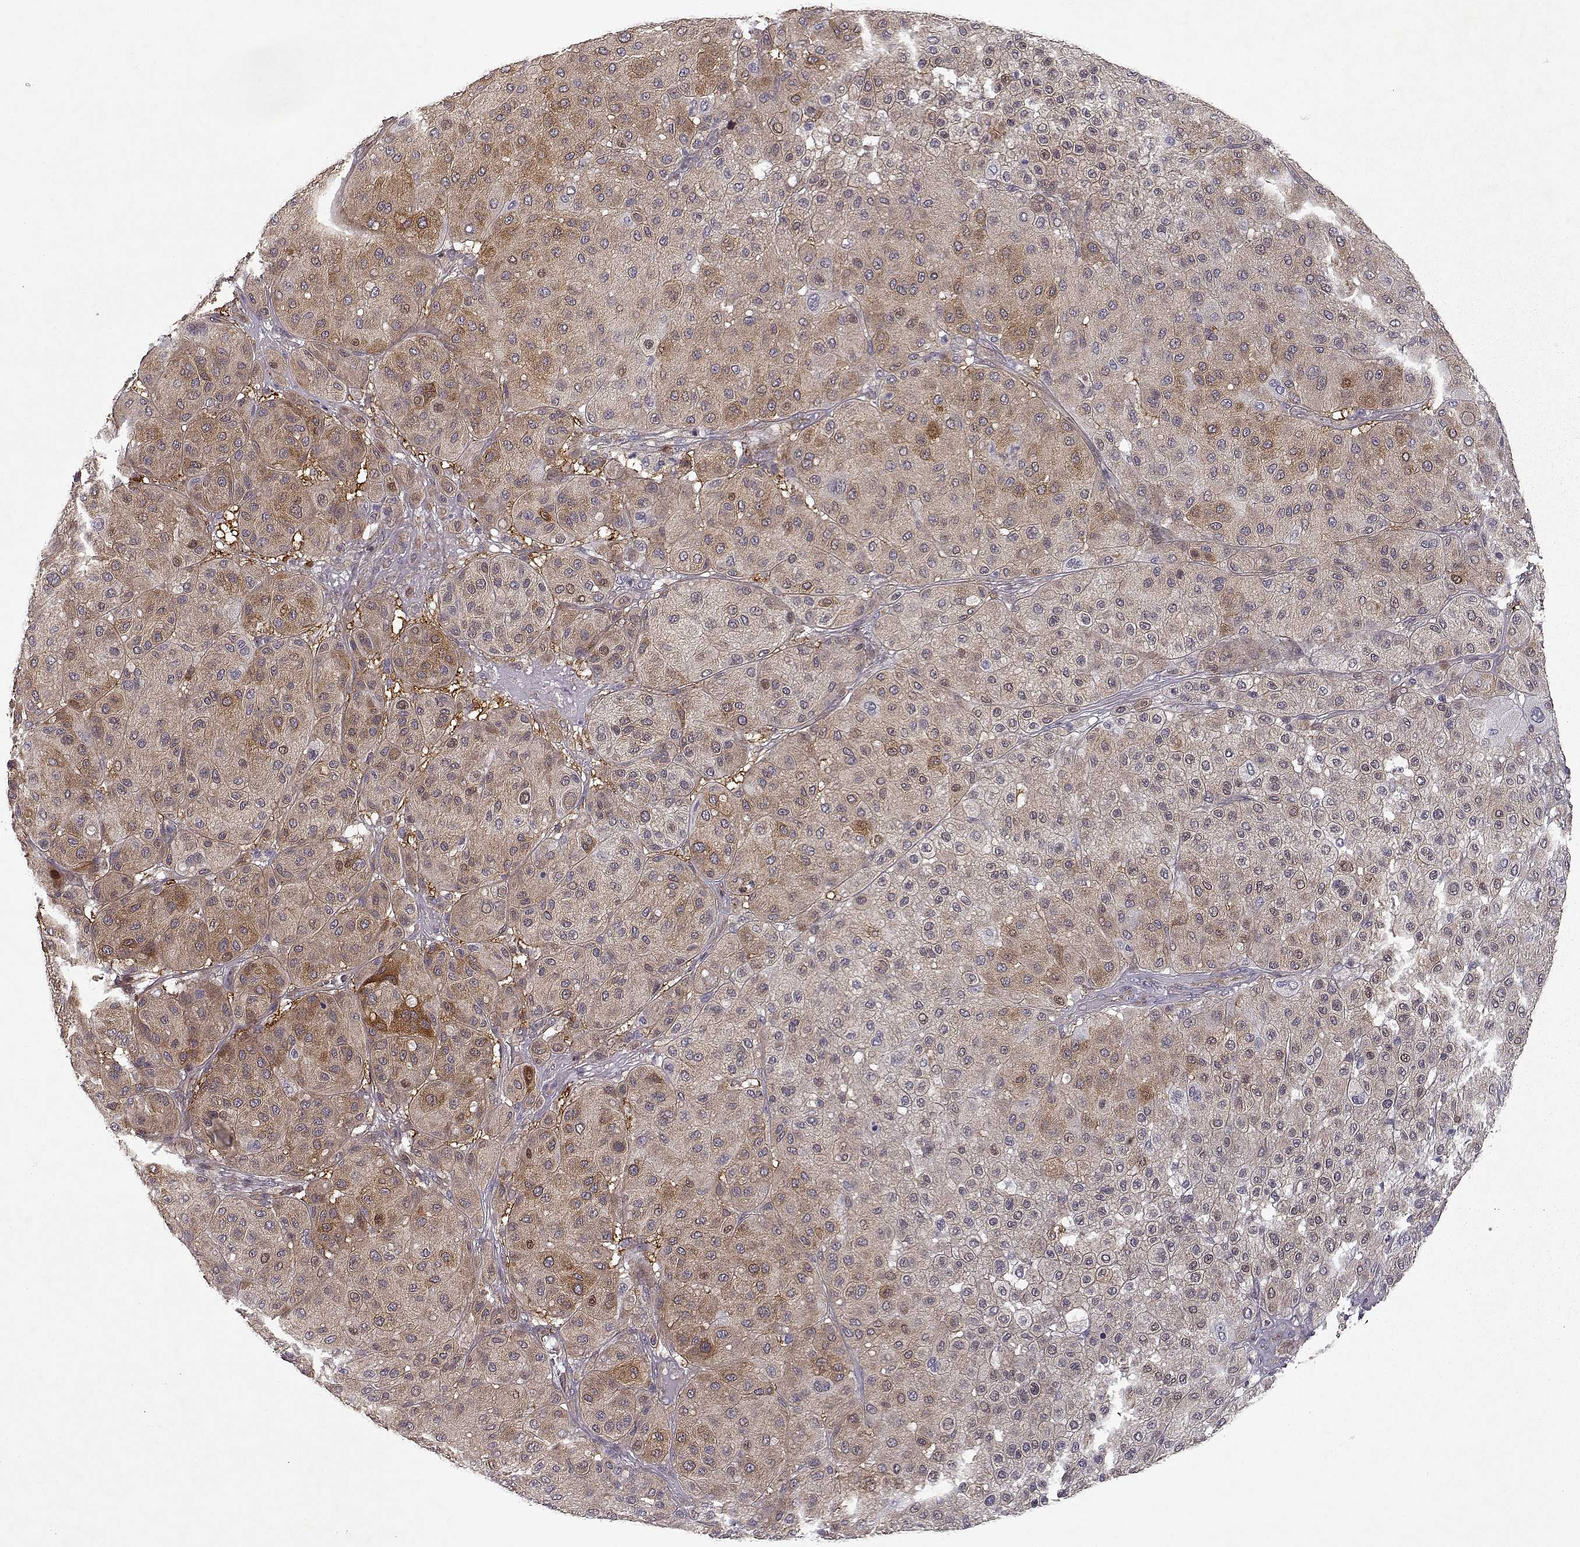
{"staining": {"intensity": "moderate", "quantity": "<25%", "location": "cytoplasmic/membranous"}, "tissue": "melanoma", "cell_type": "Tumor cells", "image_type": "cancer", "snomed": [{"axis": "morphology", "description": "Malignant melanoma, Metastatic site"}, {"axis": "topography", "description": "Smooth muscle"}], "caption": "Melanoma was stained to show a protein in brown. There is low levels of moderate cytoplasmic/membranous expression in approximately <25% of tumor cells.", "gene": "RANBP1", "patient": {"sex": "male", "age": 41}}